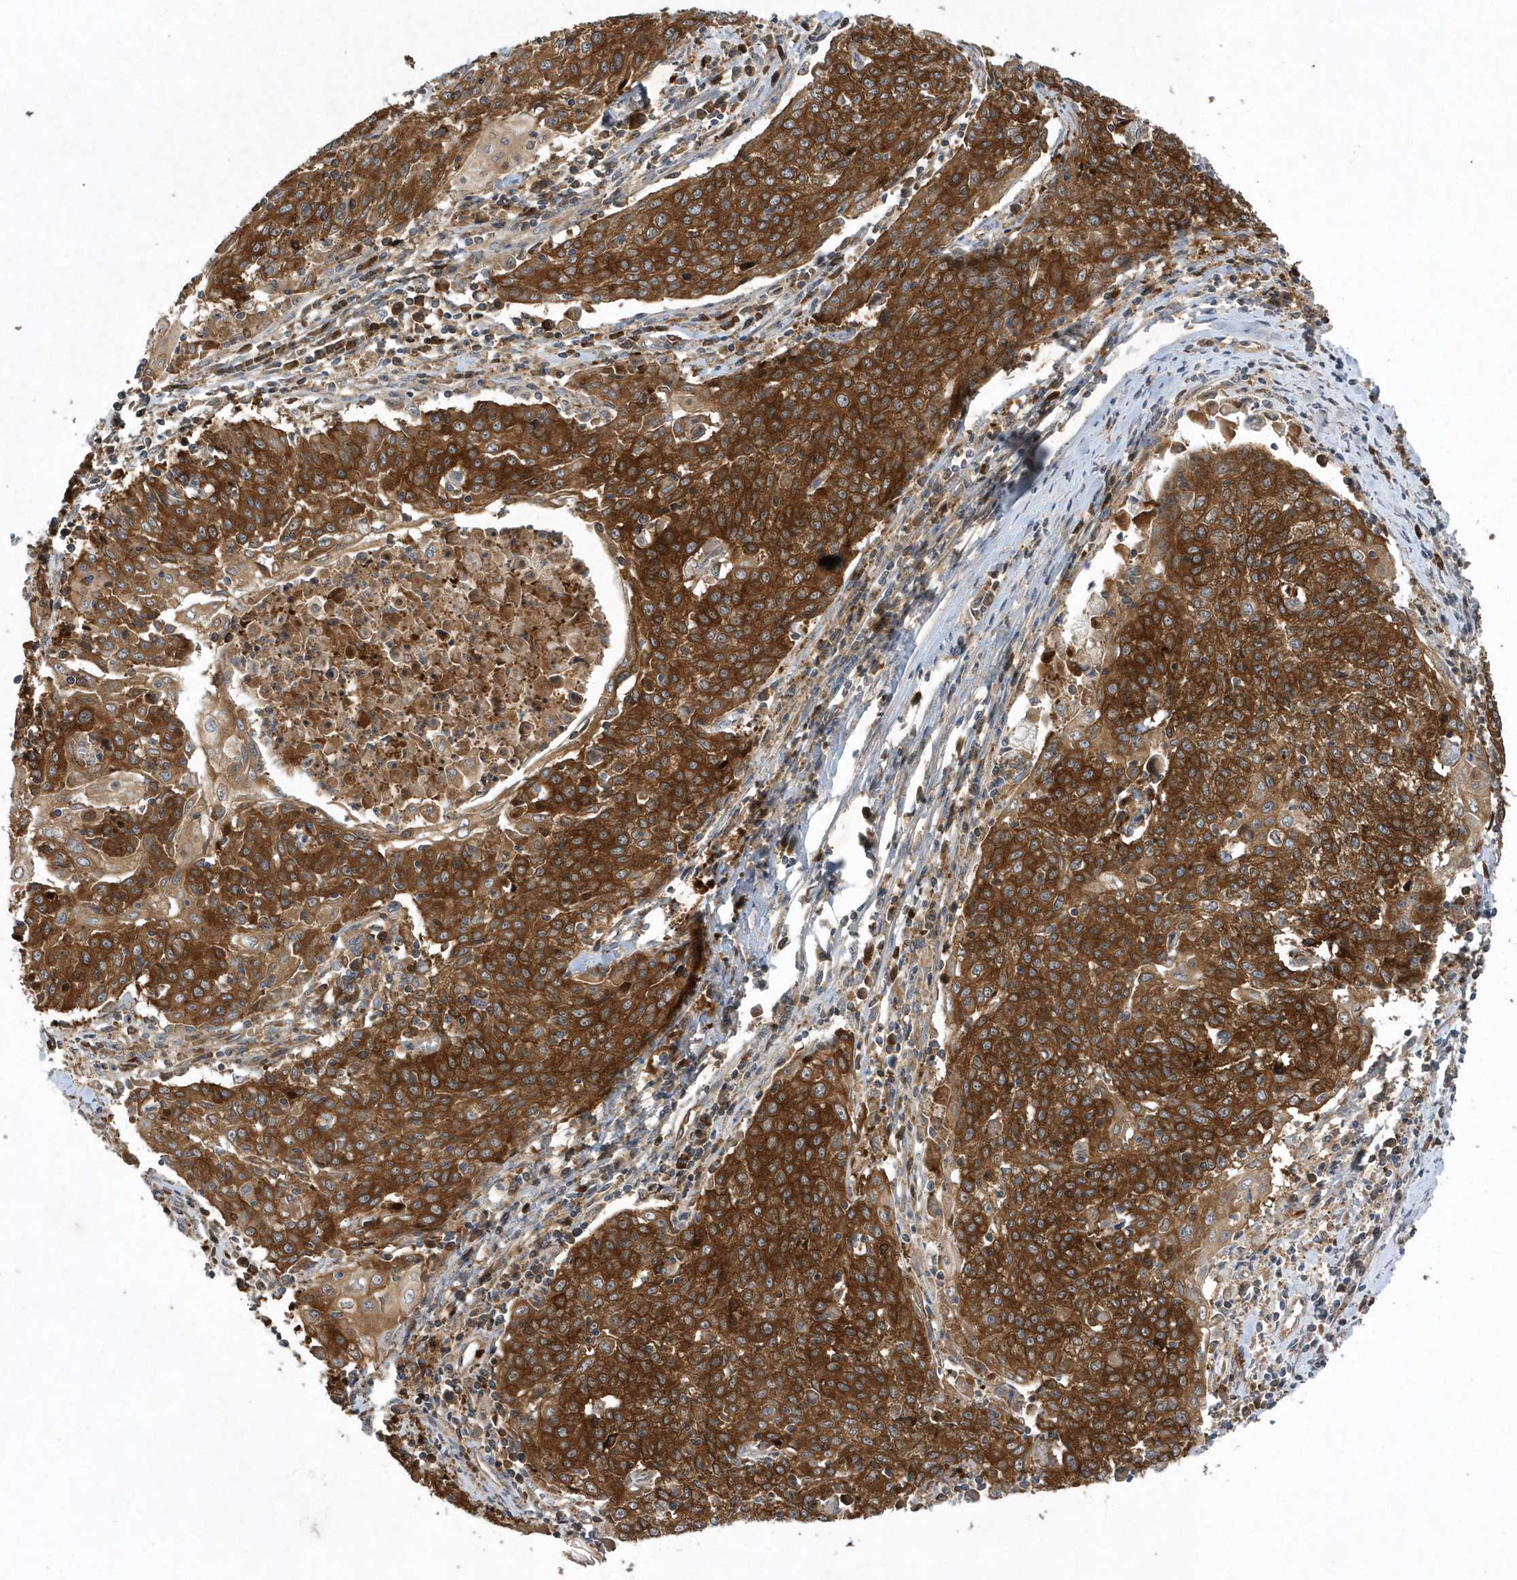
{"staining": {"intensity": "strong", "quantity": ">75%", "location": "cytoplasmic/membranous"}, "tissue": "cervical cancer", "cell_type": "Tumor cells", "image_type": "cancer", "snomed": [{"axis": "morphology", "description": "Squamous cell carcinoma, NOS"}, {"axis": "topography", "description": "Cervix"}], "caption": "Cervical cancer (squamous cell carcinoma) stained with IHC displays strong cytoplasmic/membranous positivity in about >75% of tumor cells. Using DAB (brown) and hematoxylin (blue) stains, captured at high magnification using brightfield microscopy.", "gene": "PAICS", "patient": {"sex": "female", "age": 48}}